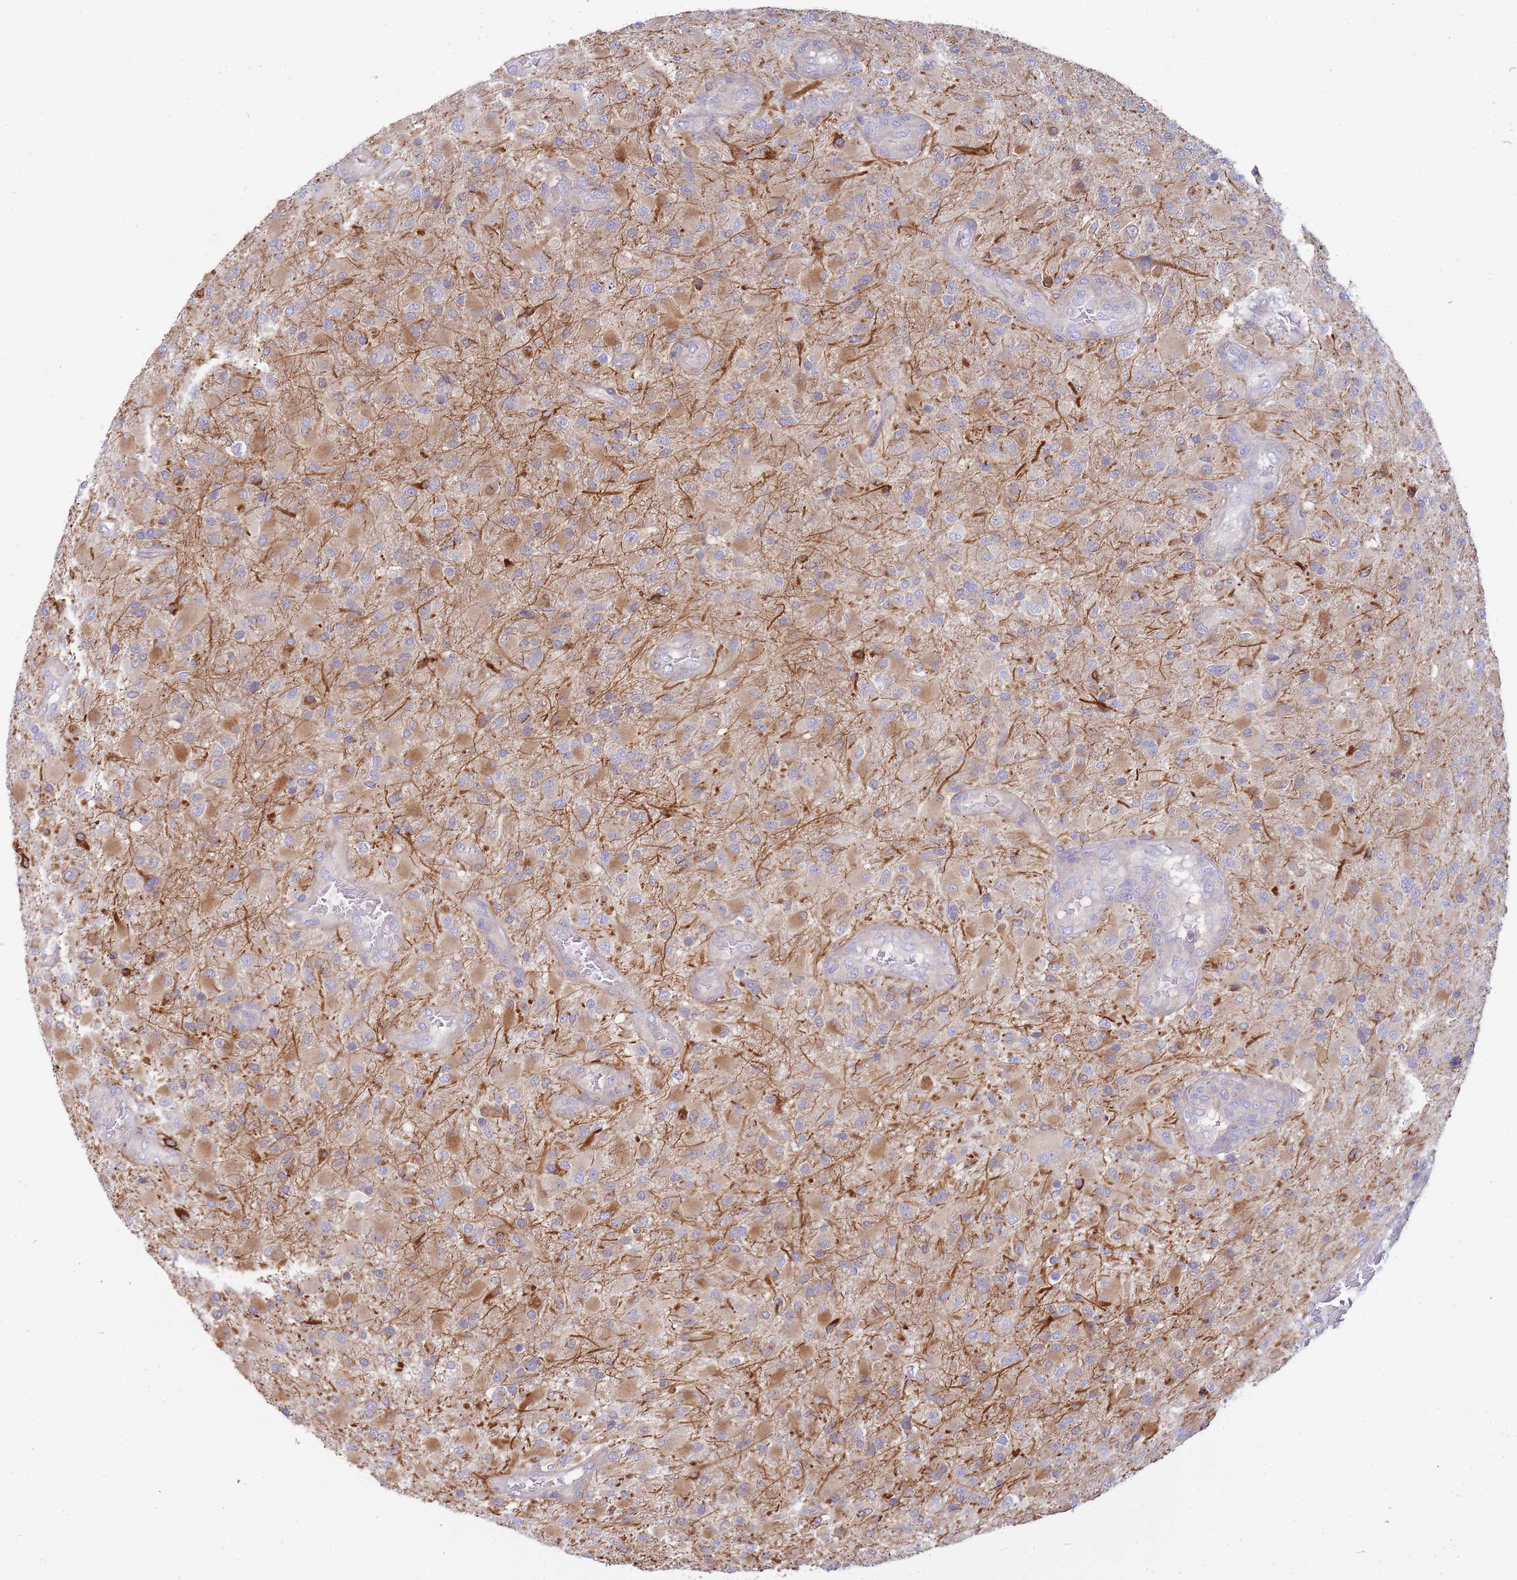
{"staining": {"intensity": "moderate", "quantity": ">75%", "location": "cytoplasmic/membranous"}, "tissue": "glioma", "cell_type": "Tumor cells", "image_type": "cancer", "snomed": [{"axis": "morphology", "description": "Glioma, malignant, Low grade"}, {"axis": "topography", "description": "Brain"}], "caption": "An immunohistochemistry (IHC) histopathology image of tumor tissue is shown. Protein staining in brown shows moderate cytoplasmic/membranous positivity in low-grade glioma (malignant) within tumor cells. Immunohistochemistry stains the protein in brown and the nuclei are stained blue.", "gene": "SH2B2", "patient": {"sex": "male", "age": 65}}